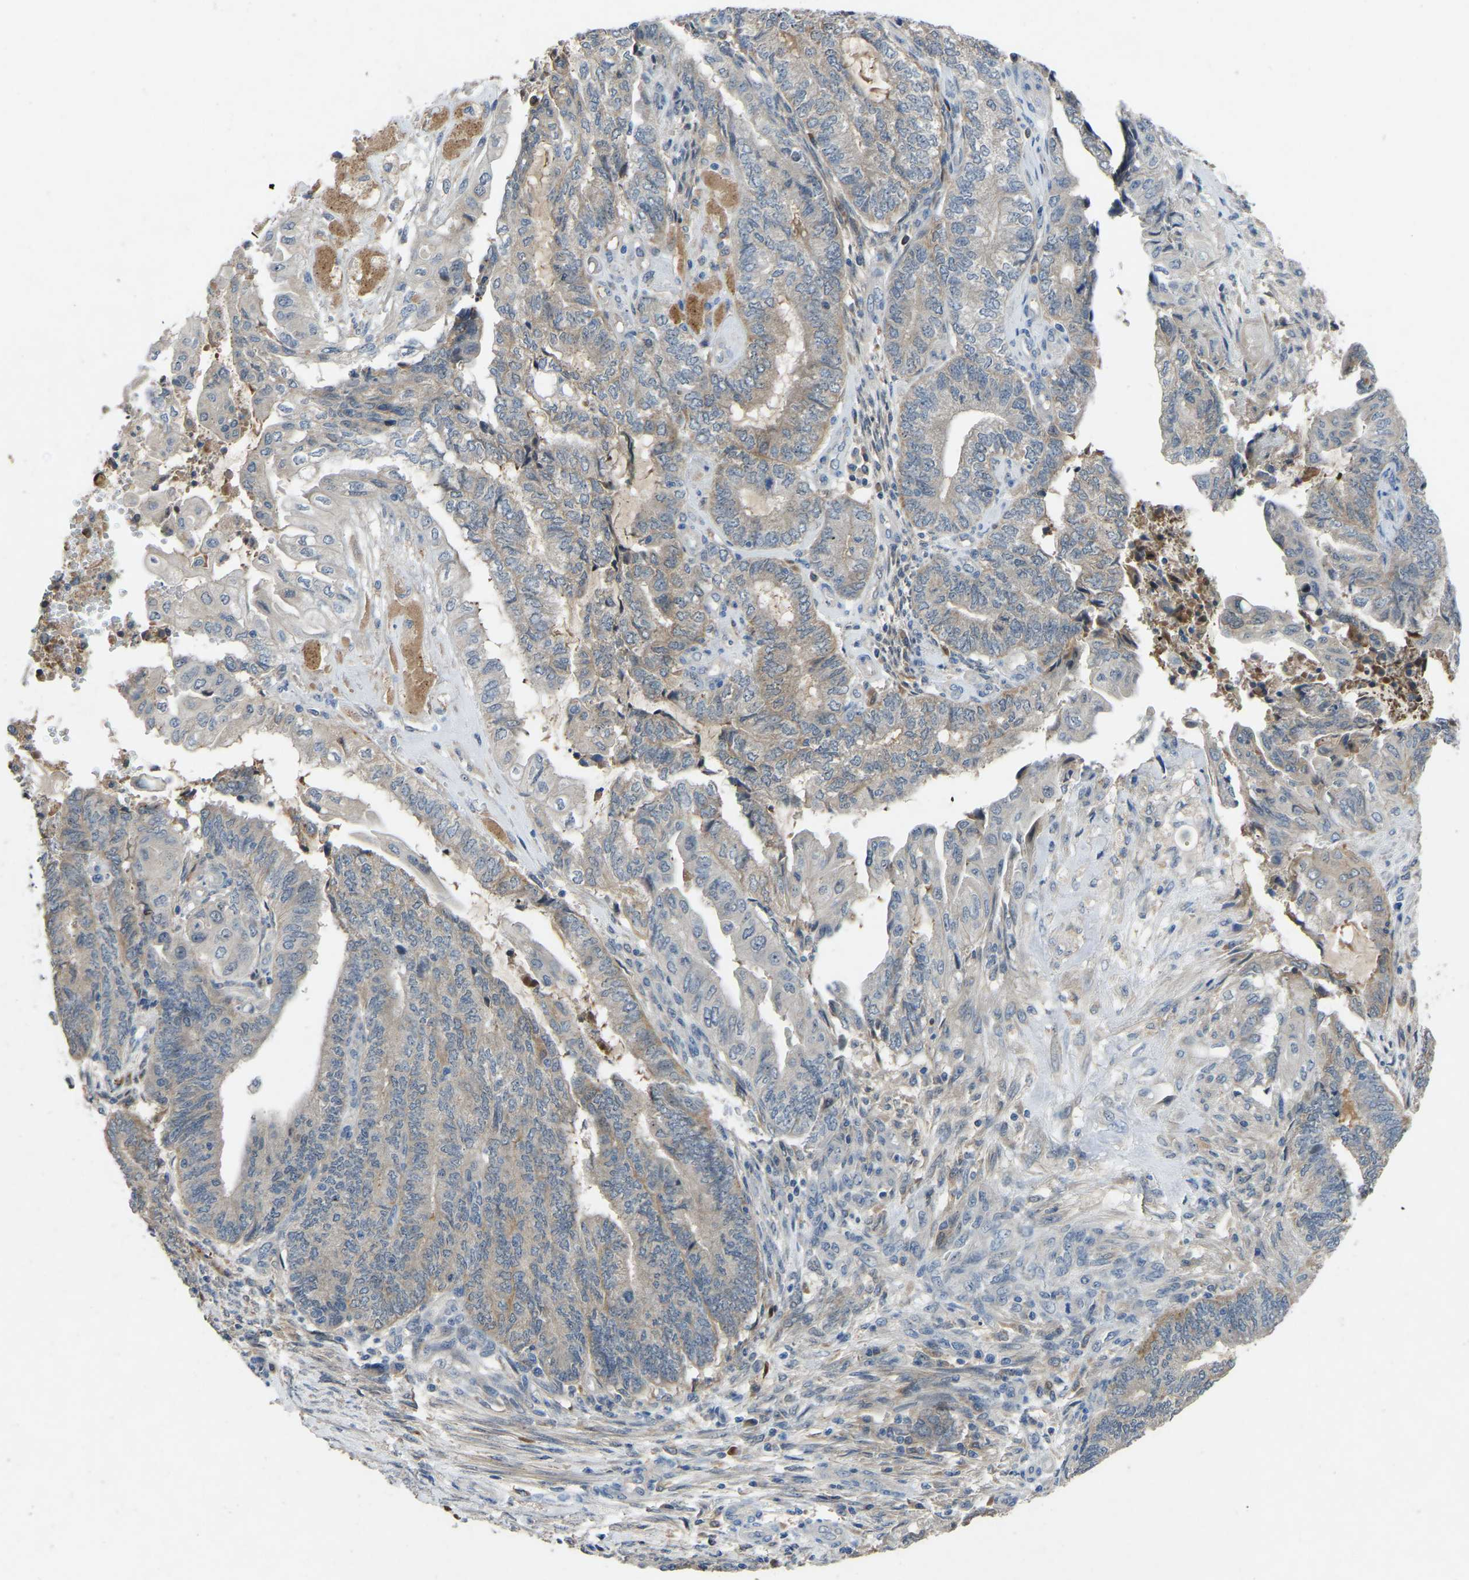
{"staining": {"intensity": "negative", "quantity": "none", "location": "none"}, "tissue": "endometrial cancer", "cell_type": "Tumor cells", "image_type": "cancer", "snomed": [{"axis": "morphology", "description": "Adenocarcinoma, NOS"}, {"axis": "topography", "description": "Uterus"}, {"axis": "topography", "description": "Endometrium"}], "caption": "There is no significant positivity in tumor cells of endometrial adenocarcinoma.", "gene": "FHIT", "patient": {"sex": "female", "age": 70}}